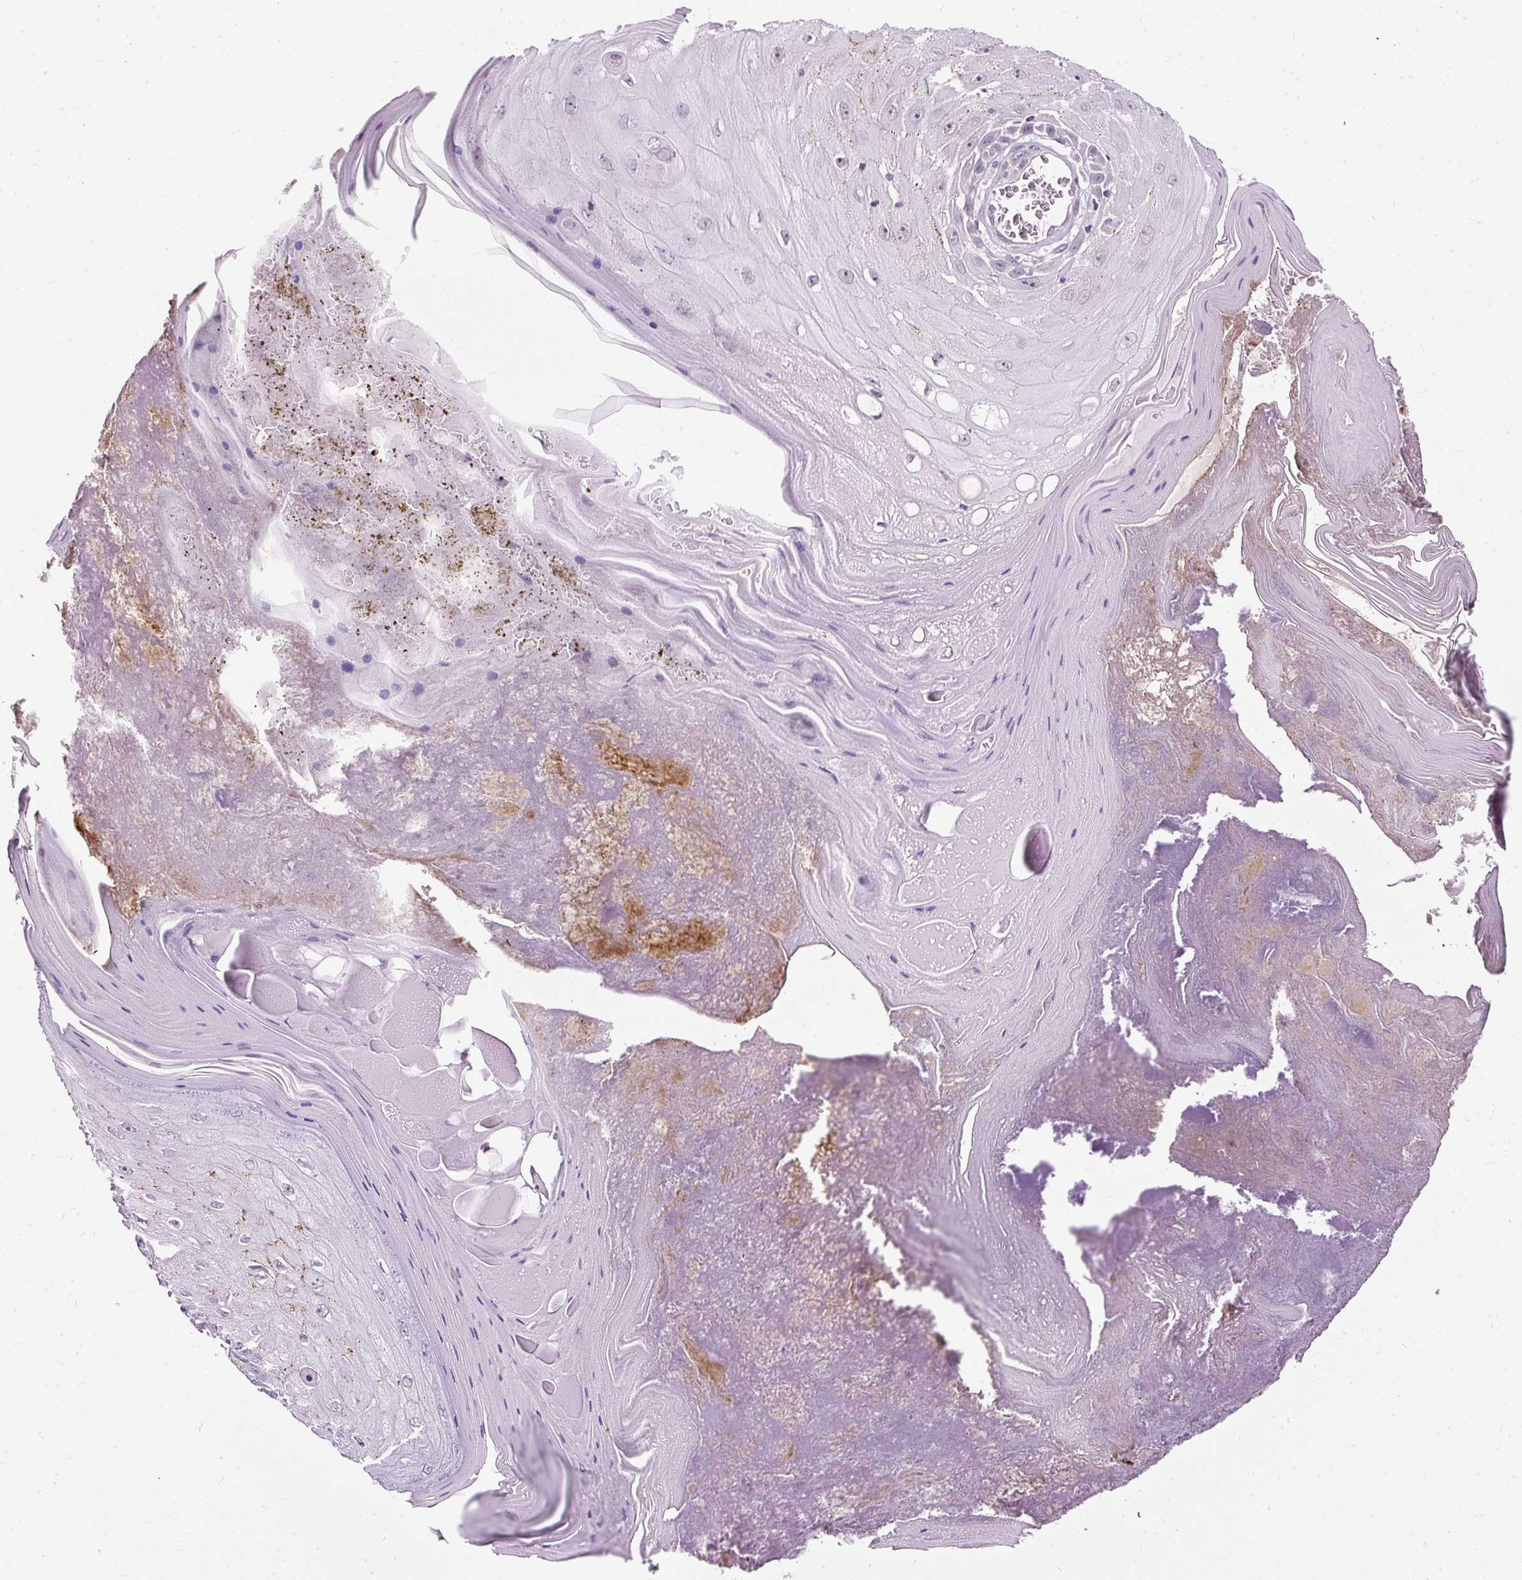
{"staining": {"intensity": "moderate", "quantity": "<25%", "location": "nuclear"}, "tissue": "skin cancer", "cell_type": "Tumor cells", "image_type": "cancer", "snomed": [{"axis": "morphology", "description": "Squamous cell carcinoma, NOS"}, {"axis": "topography", "description": "Skin"}], "caption": "This image displays IHC staining of human skin cancer (squamous cell carcinoma), with low moderate nuclear staining in approximately <25% of tumor cells.", "gene": "ARHGEF18", "patient": {"sex": "female", "age": 73}}